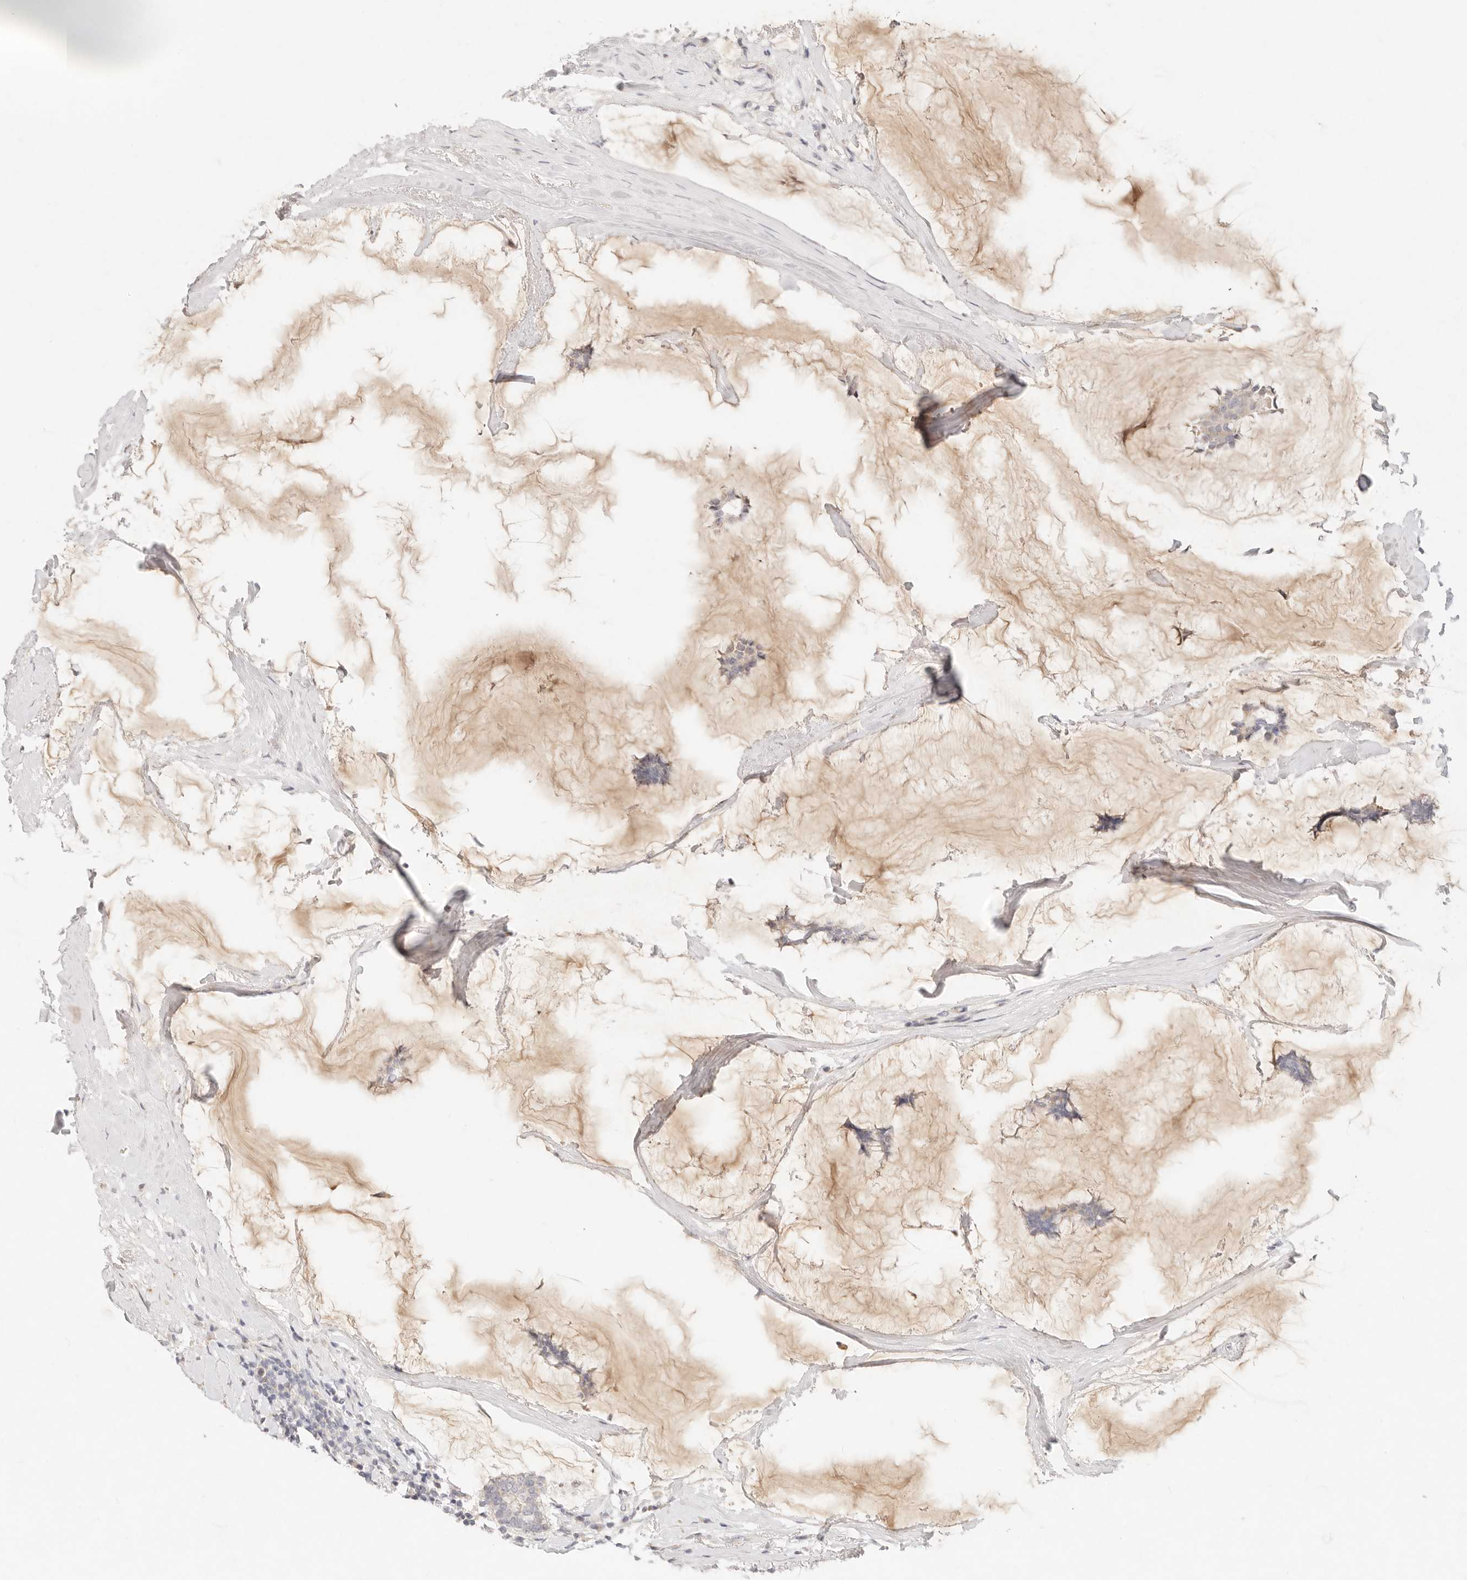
{"staining": {"intensity": "negative", "quantity": "none", "location": "none"}, "tissue": "breast cancer", "cell_type": "Tumor cells", "image_type": "cancer", "snomed": [{"axis": "morphology", "description": "Duct carcinoma"}, {"axis": "topography", "description": "Breast"}], "caption": "Immunohistochemical staining of human intraductal carcinoma (breast) displays no significant expression in tumor cells.", "gene": "GPR156", "patient": {"sex": "female", "age": 93}}